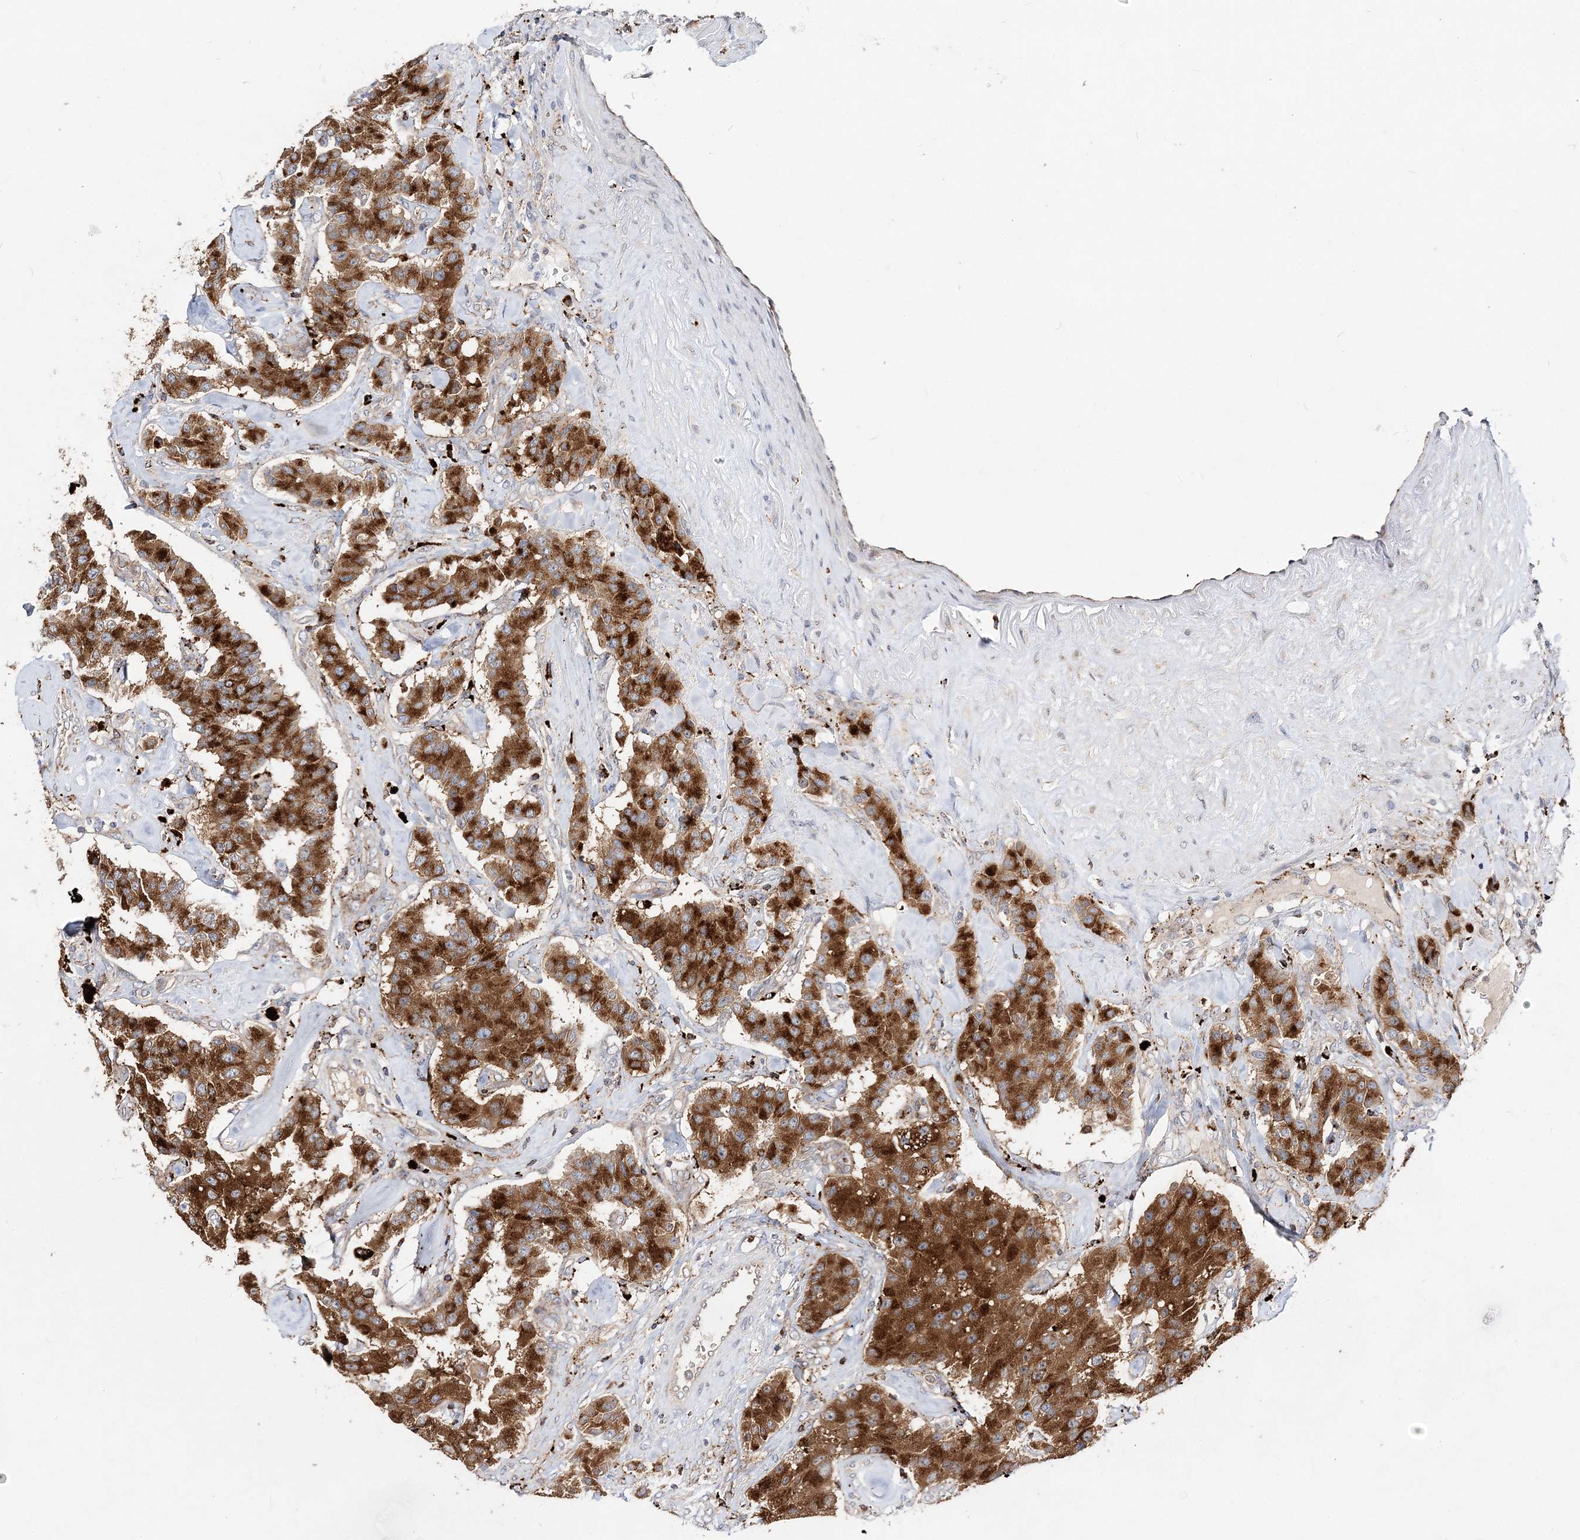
{"staining": {"intensity": "strong", "quantity": ">75%", "location": "cytoplasmic/membranous"}, "tissue": "carcinoid", "cell_type": "Tumor cells", "image_type": "cancer", "snomed": [{"axis": "morphology", "description": "Carcinoid, malignant, NOS"}, {"axis": "topography", "description": "Pancreas"}], "caption": "Carcinoid tissue demonstrates strong cytoplasmic/membranous staining in approximately >75% of tumor cells, visualized by immunohistochemistry. (Stains: DAB (3,3'-diaminobenzidine) in brown, nuclei in blue, Microscopy: brightfield microscopy at high magnification).", "gene": "C3orf38", "patient": {"sex": "male", "age": 41}}